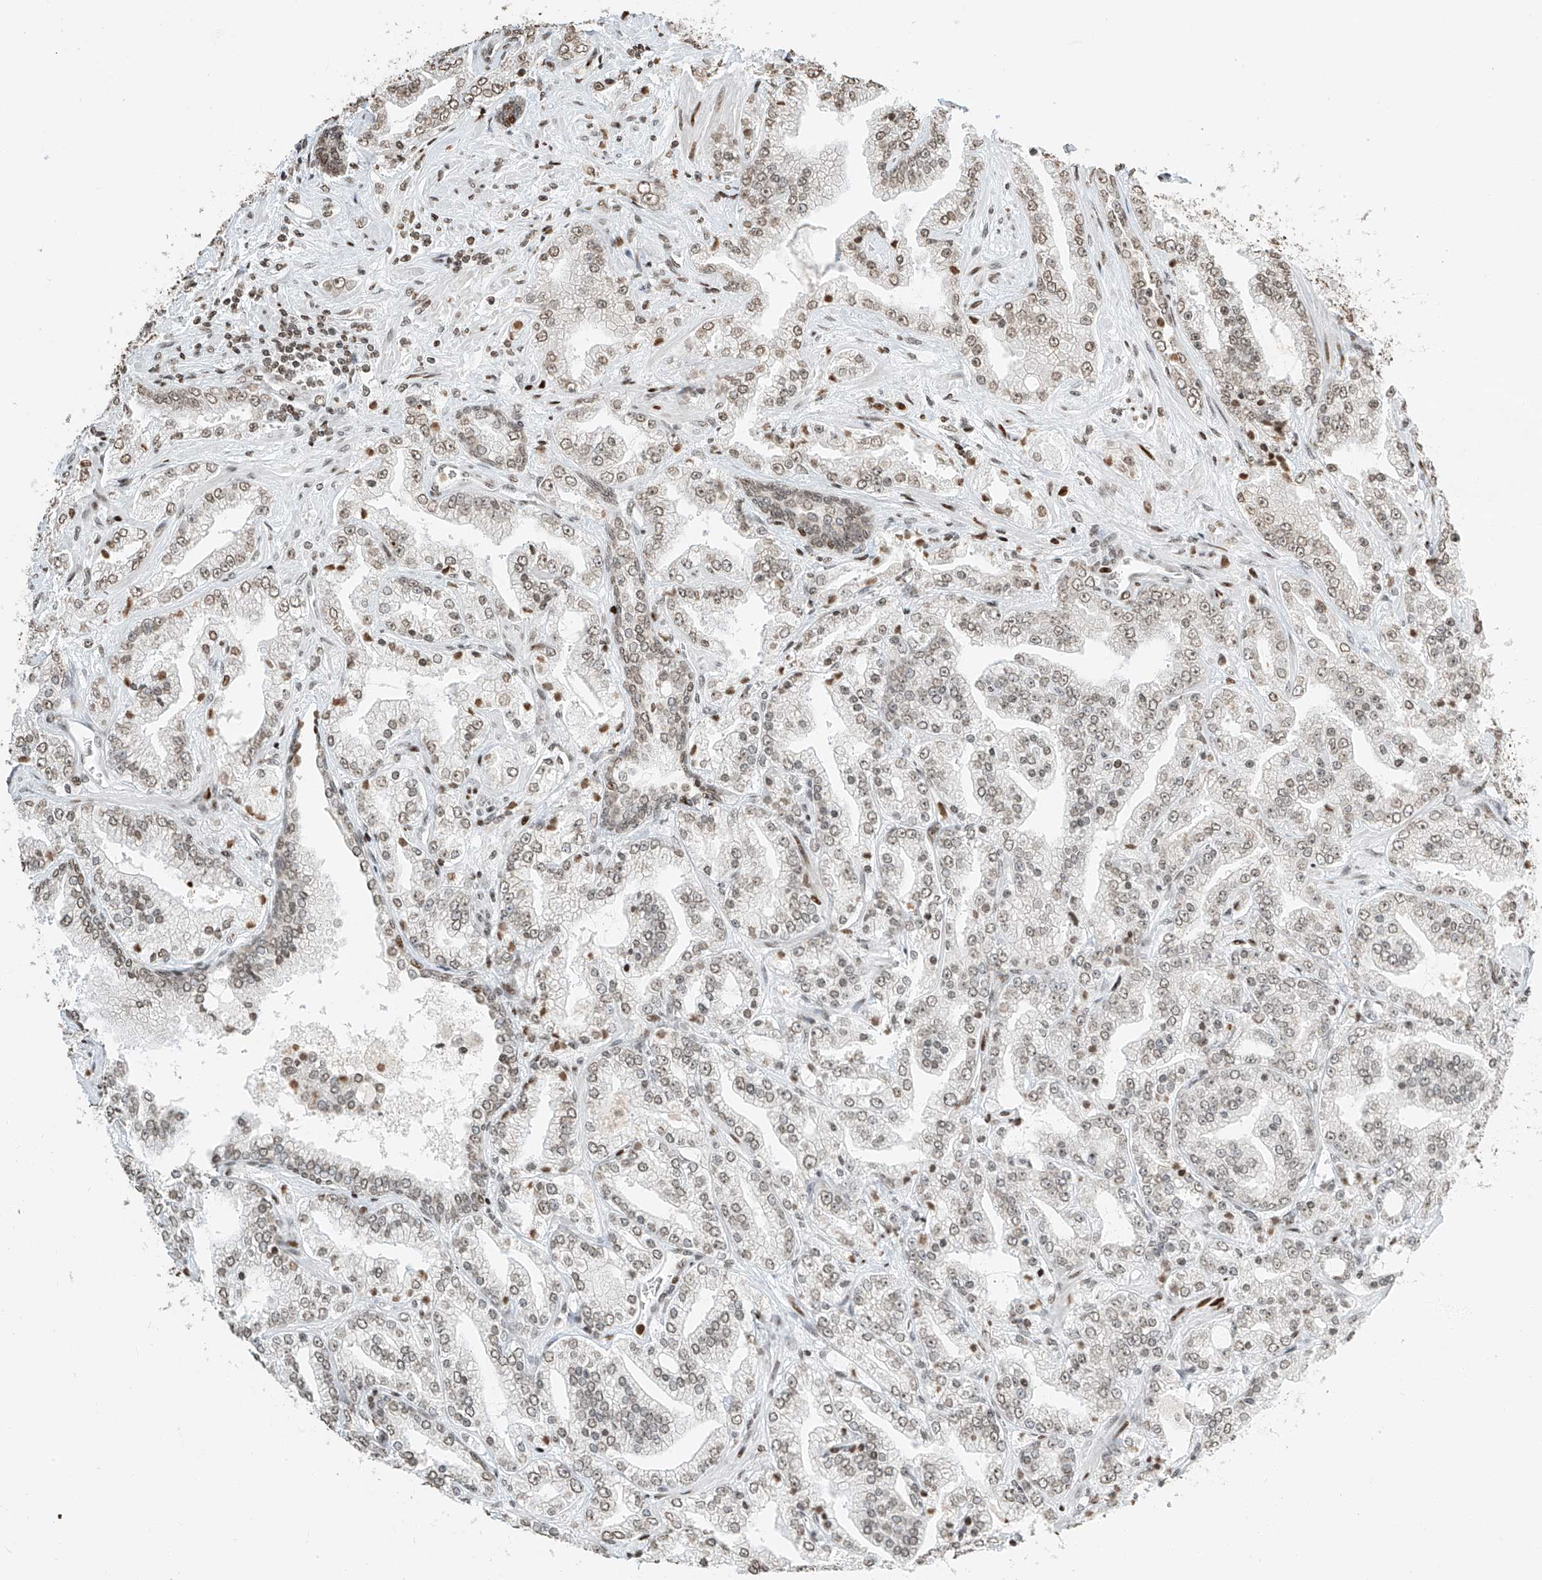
{"staining": {"intensity": "weak", "quantity": "25%-75%", "location": "nuclear"}, "tissue": "prostate cancer", "cell_type": "Tumor cells", "image_type": "cancer", "snomed": [{"axis": "morphology", "description": "Adenocarcinoma, High grade"}, {"axis": "topography", "description": "Prostate"}], "caption": "Tumor cells exhibit low levels of weak nuclear positivity in approximately 25%-75% of cells in human adenocarcinoma (high-grade) (prostate). The protein is shown in brown color, while the nuclei are stained blue.", "gene": "C17orf58", "patient": {"sex": "male", "age": 64}}